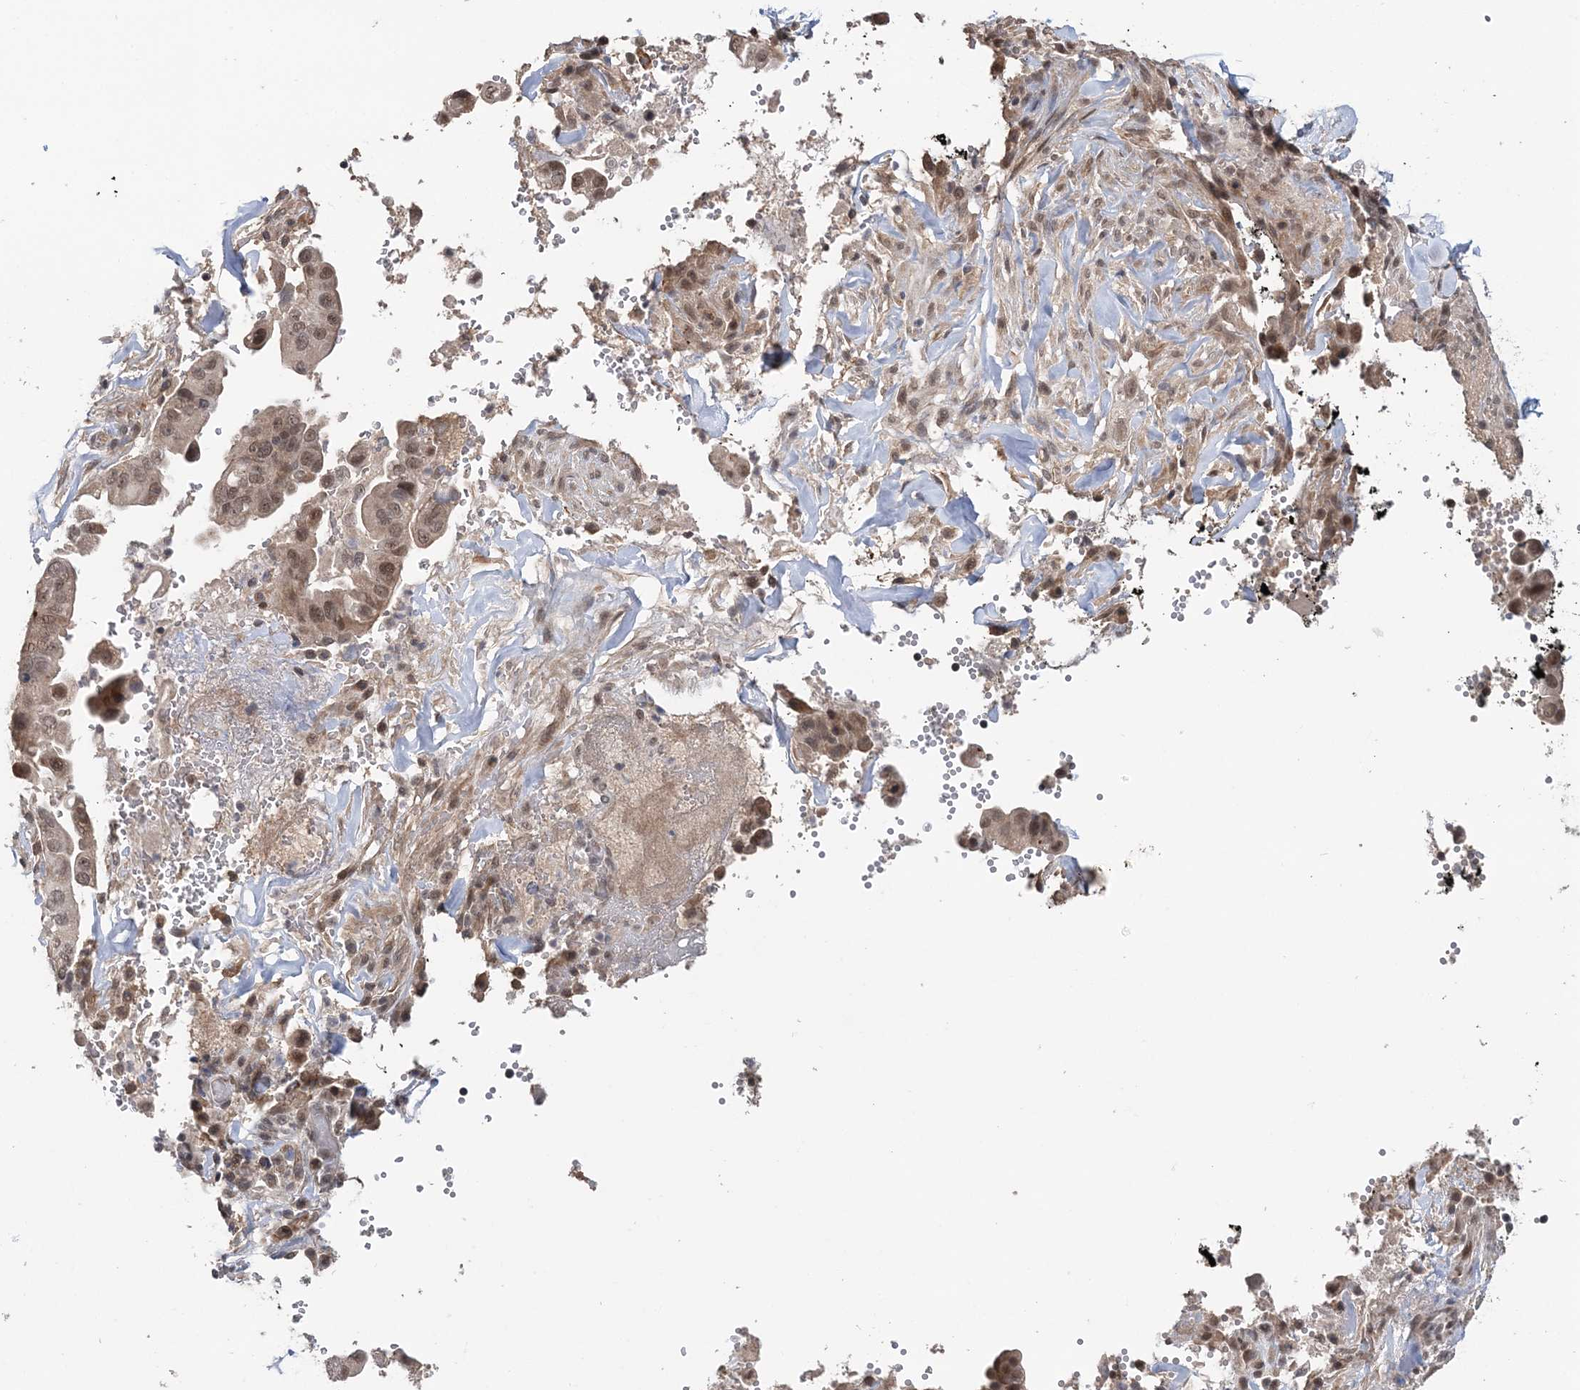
{"staining": {"intensity": "moderate", "quantity": "25%-75%", "location": "cytoplasmic/membranous,nuclear"}, "tissue": "pancreatic cancer", "cell_type": "Tumor cells", "image_type": "cancer", "snomed": [{"axis": "morphology", "description": "Inflammation, NOS"}, {"axis": "morphology", "description": "Adenocarcinoma, NOS"}, {"axis": "topography", "description": "Pancreas"}], "caption": "IHC micrograph of neoplastic tissue: pancreatic cancer (adenocarcinoma) stained using IHC exhibits medium levels of moderate protein expression localized specifically in the cytoplasmic/membranous and nuclear of tumor cells, appearing as a cytoplasmic/membranous and nuclear brown color.", "gene": "TSHZ2", "patient": {"sex": "female", "age": 56}}